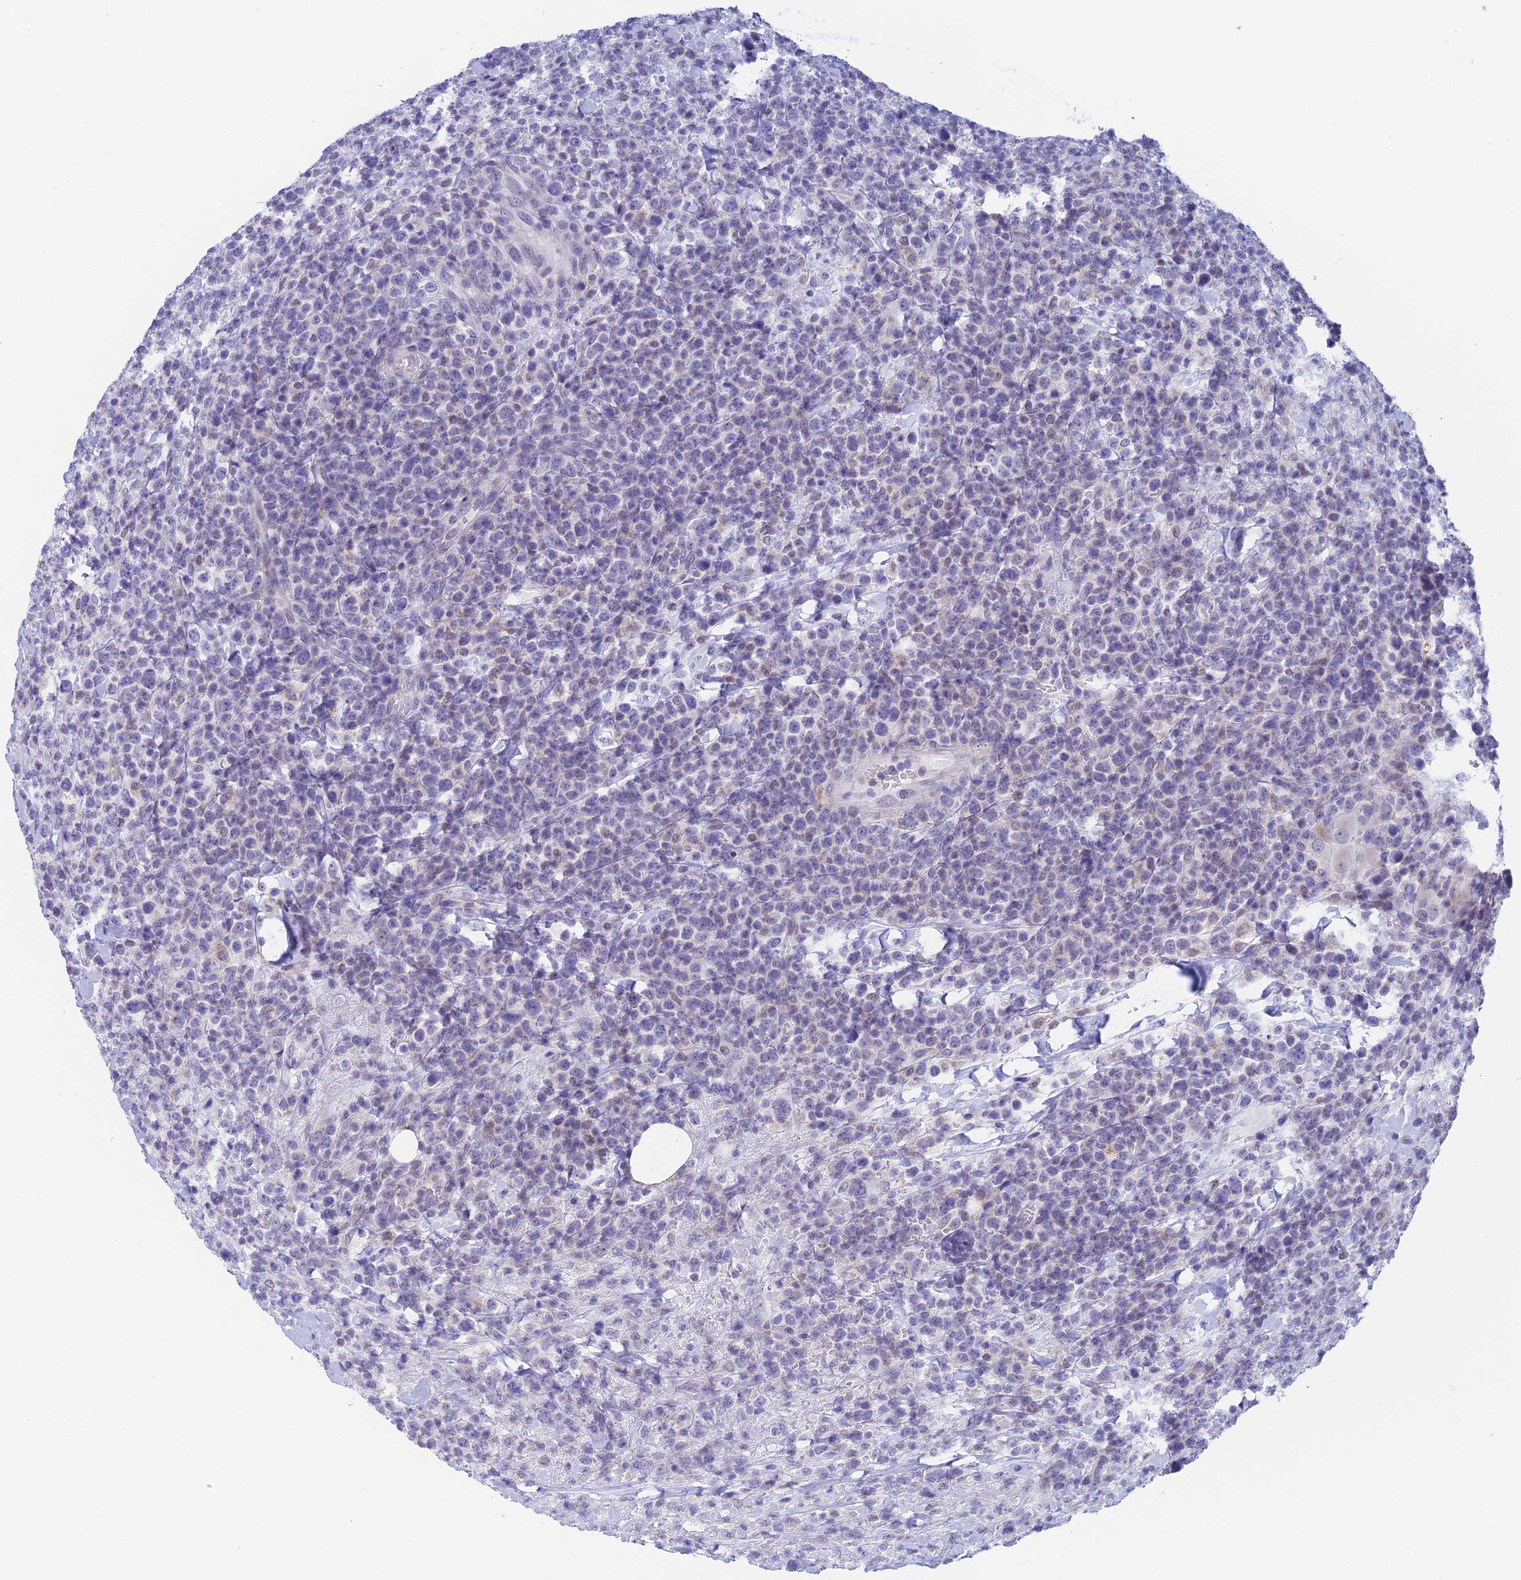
{"staining": {"intensity": "negative", "quantity": "none", "location": "none"}, "tissue": "lymphoma", "cell_type": "Tumor cells", "image_type": "cancer", "snomed": [{"axis": "morphology", "description": "Malignant lymphoma, non-Hodgkin's type, High grade"}, {"axis": "topography", "description": "Colon"}], "caption": "Malignant lymphoma, non-Hodgkin's type (high-grade) was stained to show a protein in brown. There is no significant positivity in tumor cells.", "gene": "REXO5", "patient": {"sex": "female", "age": 53}}